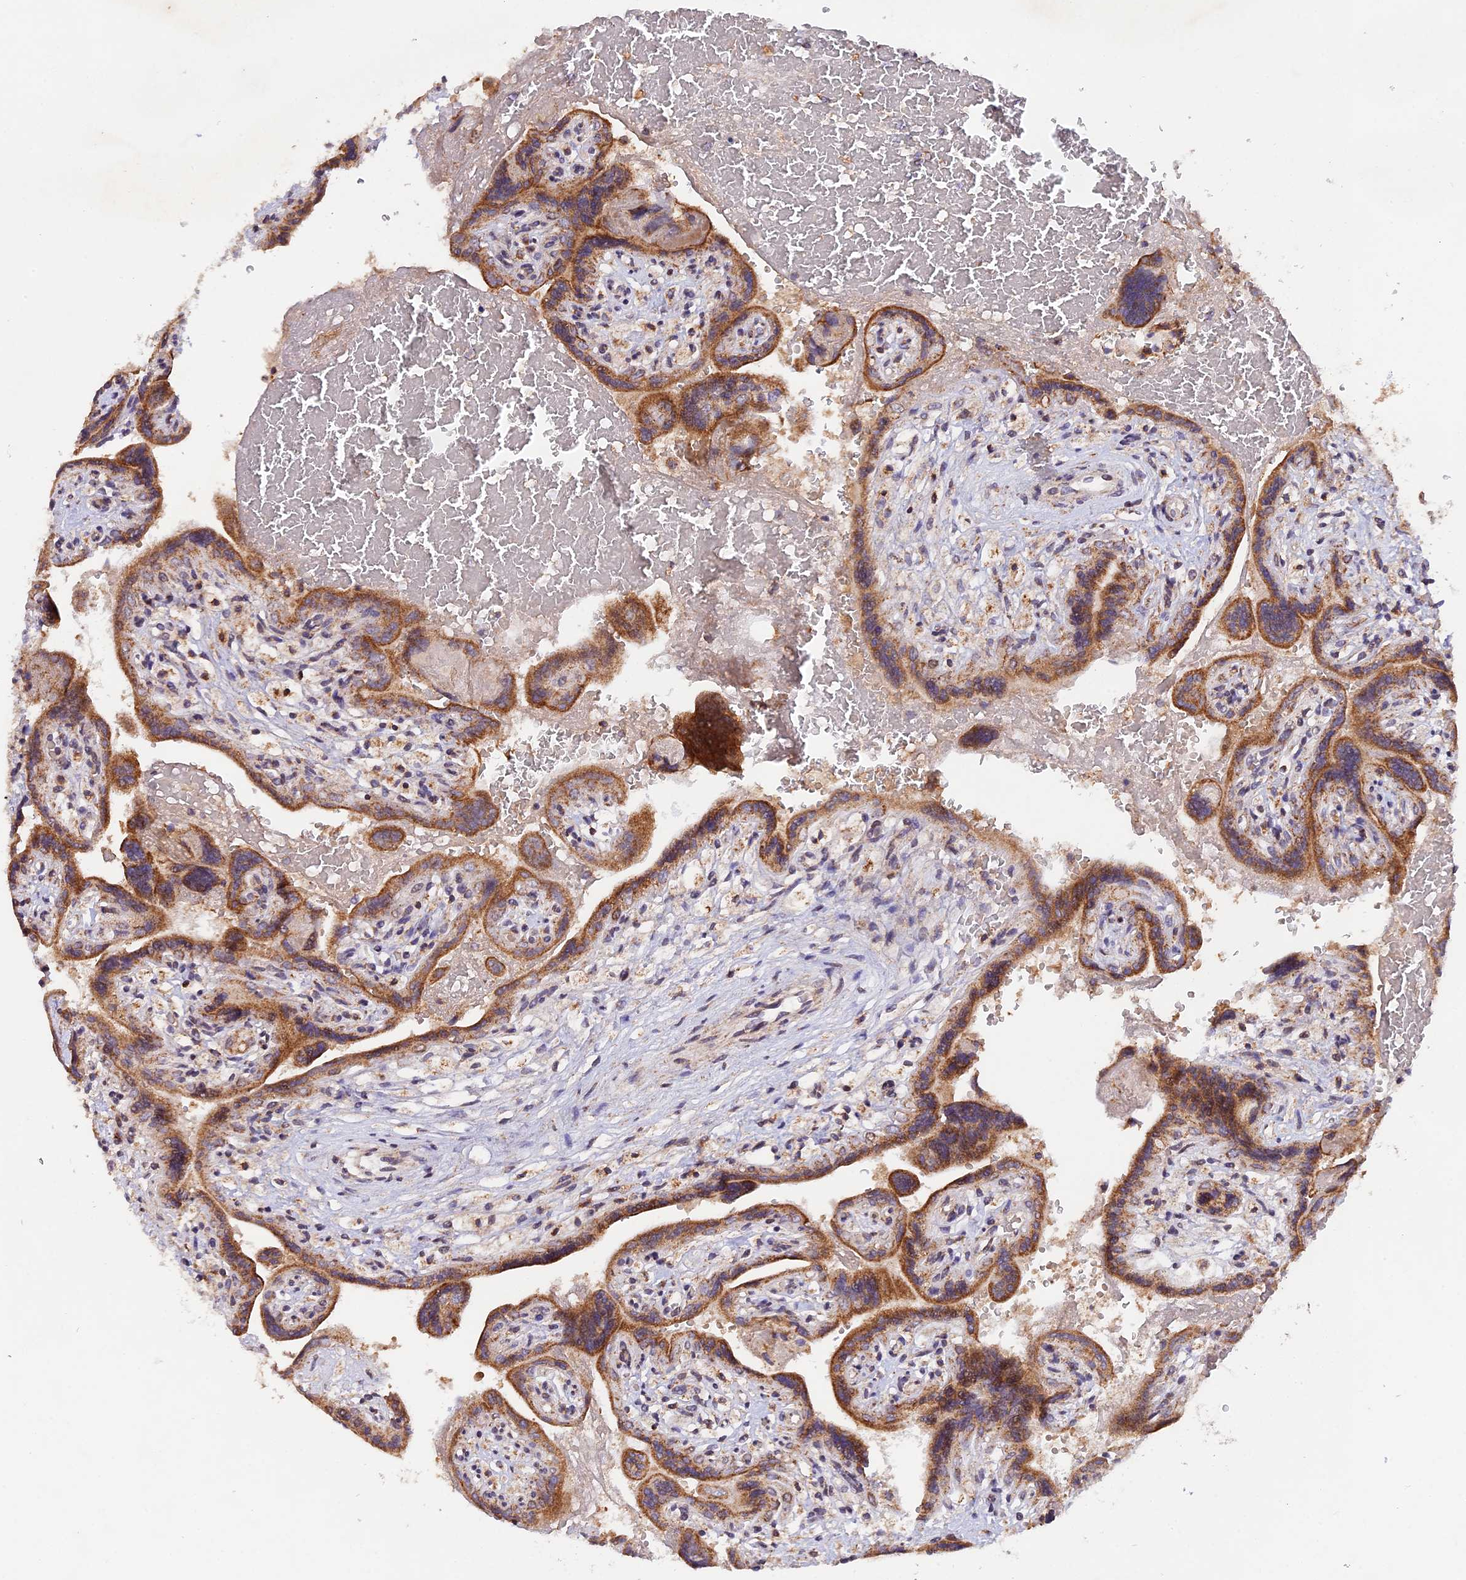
{"staining": {"intensity": "moderate", "quantity": ">75%", "location": "cytoplasmic/membranous"}, "tissue": "placenta", "cell_type": "Trophoblastic cells", "image_type": "normal", "snomed": [{"axis": "morphology", "description": "Normal tissue, NOS"}, {"axis": "topography", "description": "Placenta"}], "caption": "This is a photomicrograph of IHC staining of normal placenta, which shows moderate expression in the cytoplasmic/membranous of trophoblastic cells.", "gene": "MPV17L", "patient": {"sex": "female", "age": 37}}